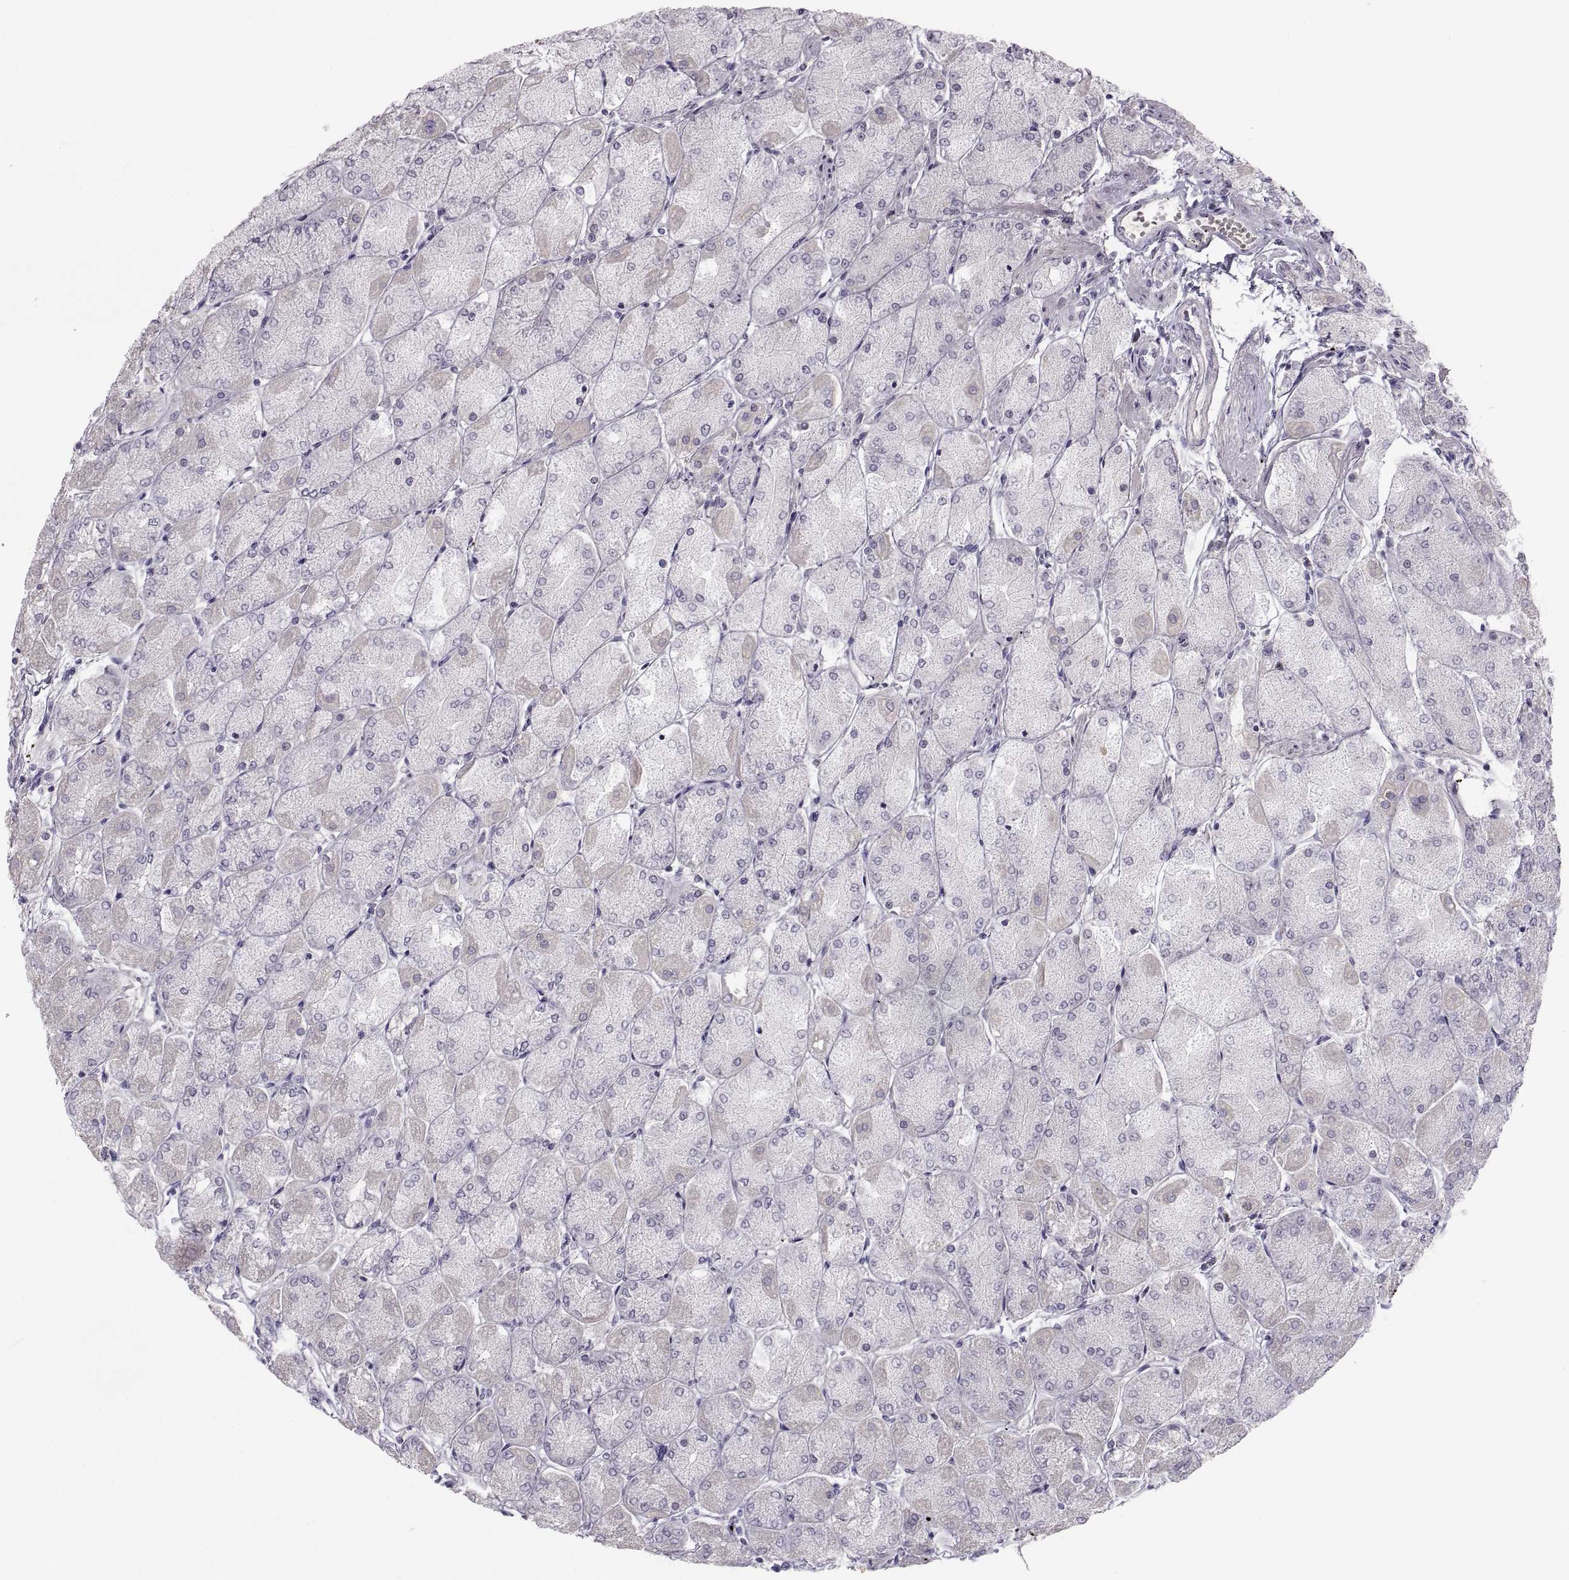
{"staining": {"intensity": "weak", "quantity": "<25%", "location": "cytoplasmic/membranous"}, "tissue": "stomach", "cell_type": "Glandular cells", "image_type": "normal", "snomed": [{"axis": "morphology", "description": "Normal tissue, NOS"}, {"axis": "topography", "description": "Stomach, upper"}], "caption": "A photomicrograph of stomach stained for a protein reveals no brown staining in glandular cells.", "gene": "ZNF185", "patient": {"sex": "male", "age": 60}}